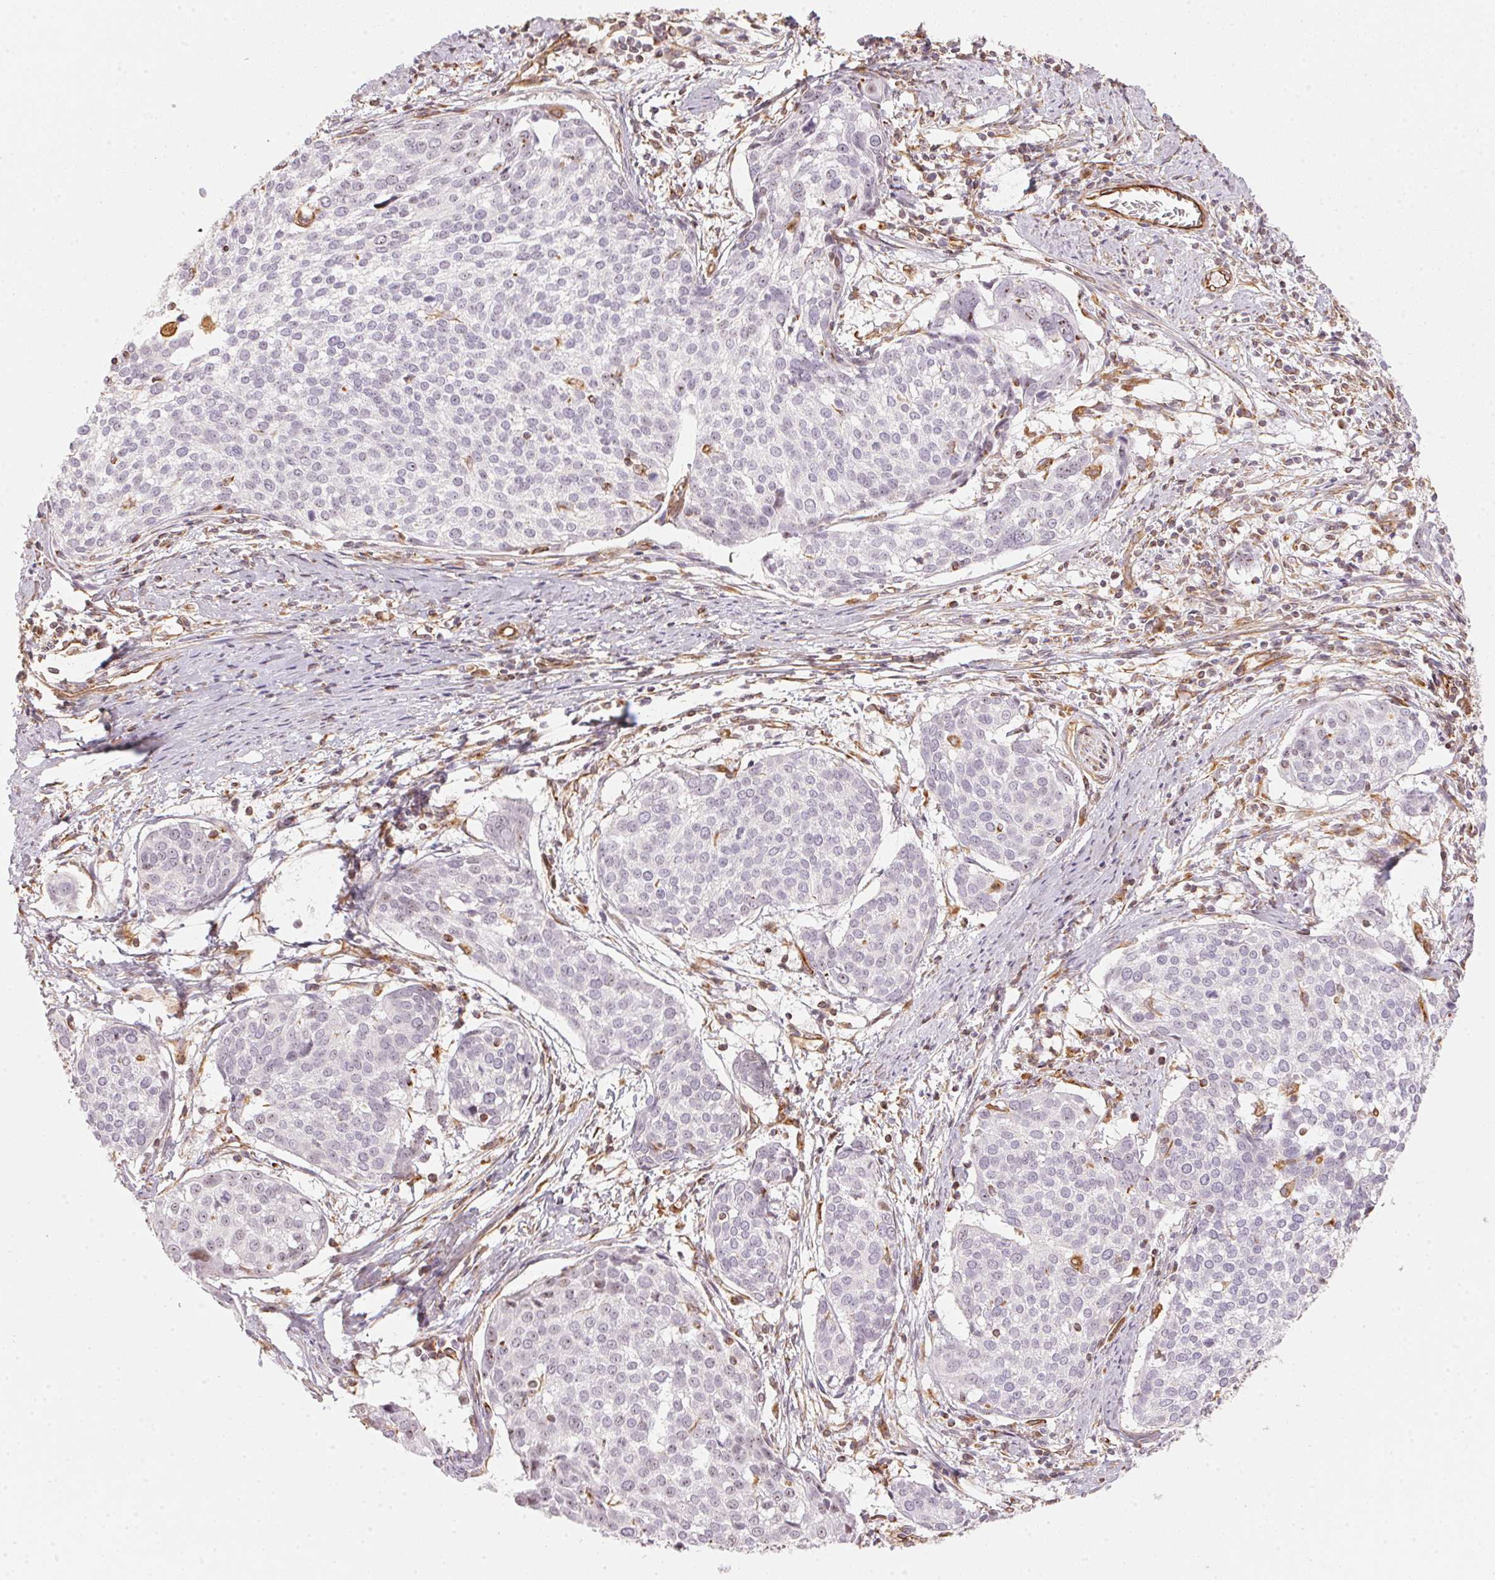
{"staining": {"intensity": "negative", "quantity": "none", "location": "none"}, "tissue": "cervical cancer", "cell_type": "Tumor cells", "image_type": "cancer", "snomed": [{"axis": "morphology", "description": "Squamous cell carcinoma, NOS"}, {"axis": "topography", "description": "Cervix"}], "caption": "Cervical squamous cell carcinoma was stained to show a protein in brown. There is no significant staining in tumor cells.", "gene": "FOXR2", "patient": {"sex": "female", "age": 39}}